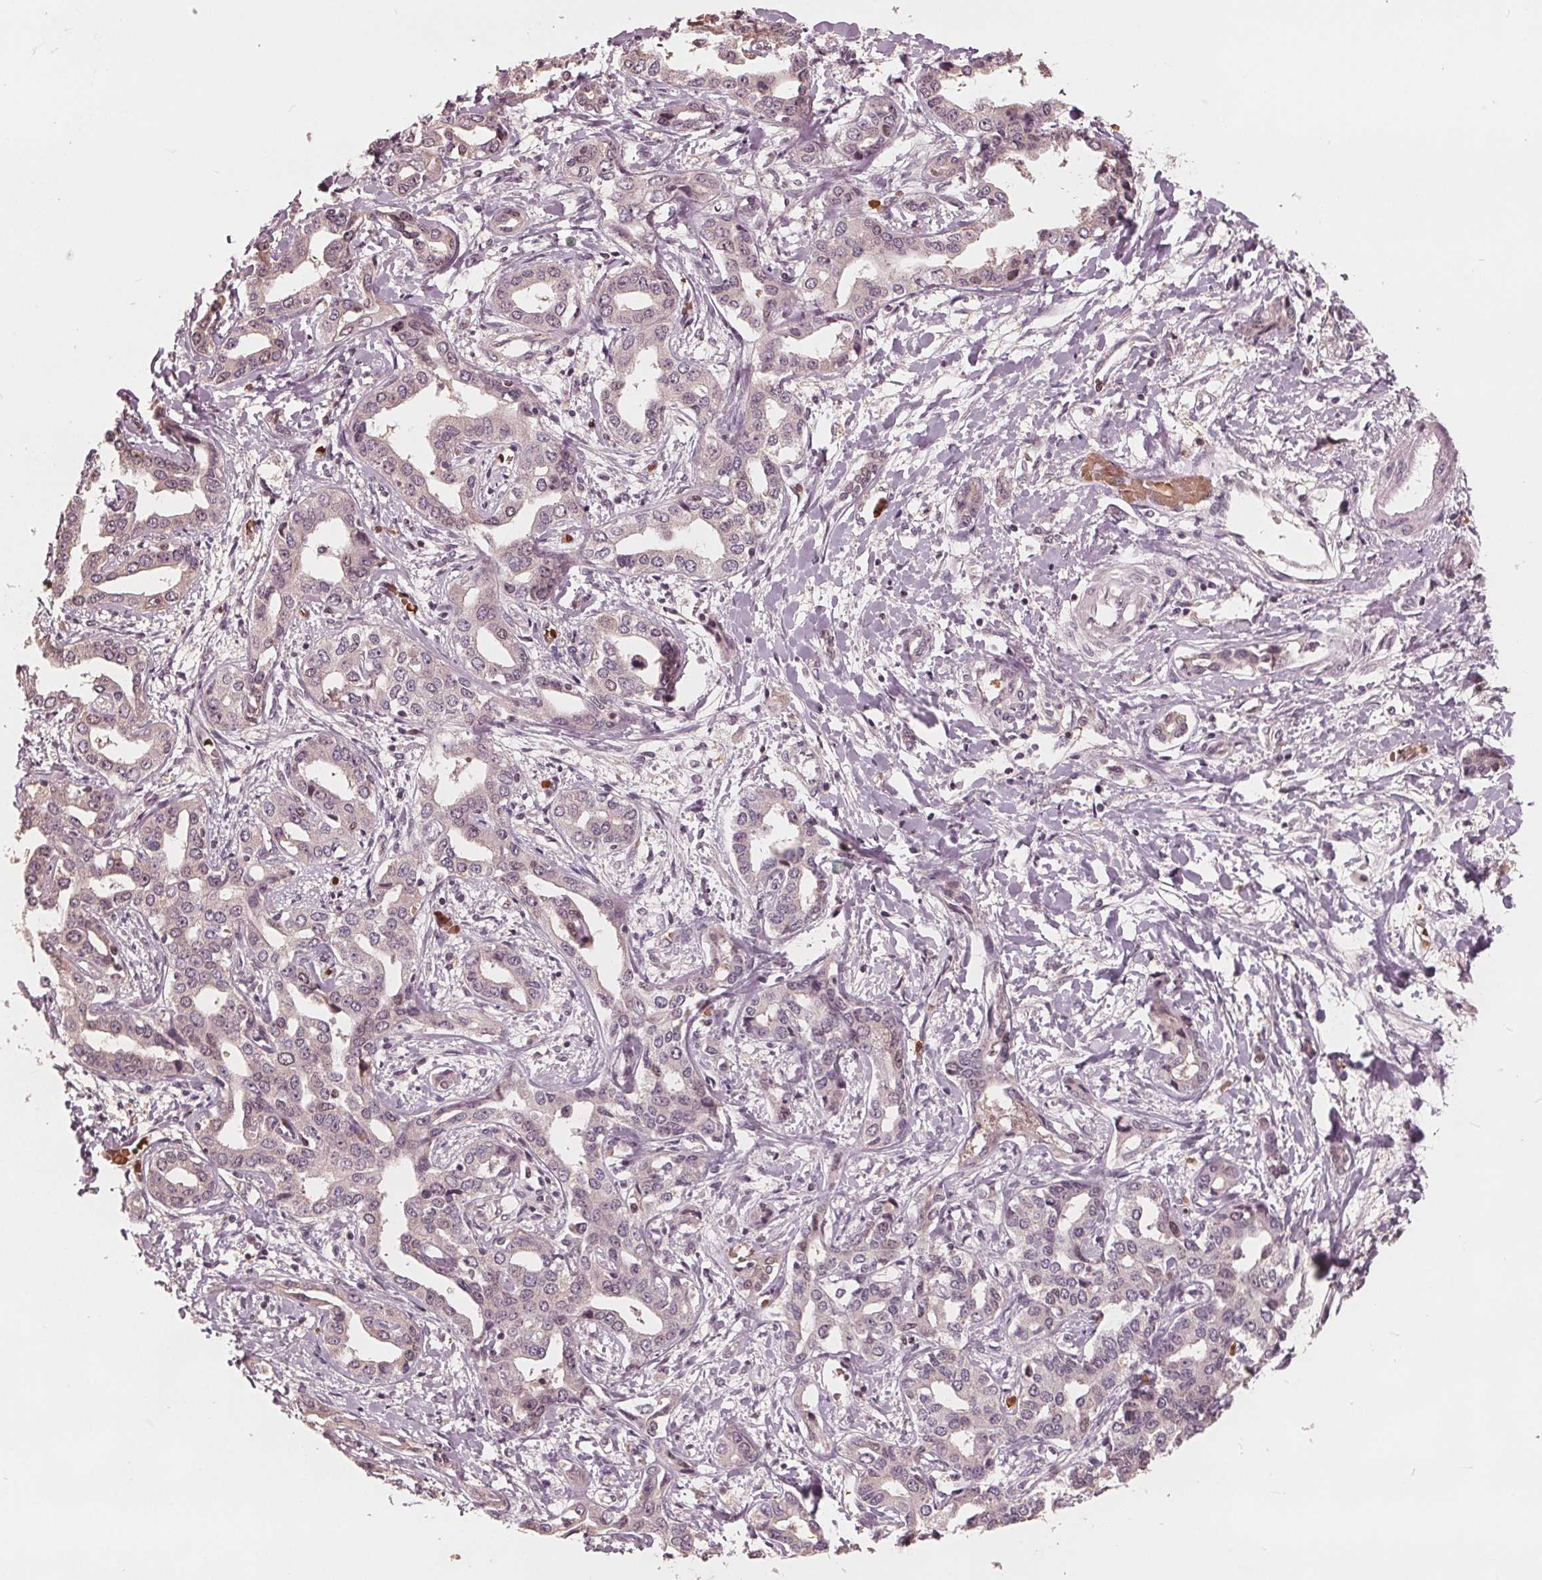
{"staining": {"intensity": "negative", "quantity": "none", "location": "none"}, "tissue": "liver cancer", "cell_type": "Tumor cells", "image_type": "cancer", "snomed": [{"axis": "morphology", "description": "Cholangiocarcinoma"}, {"axis": "topography", "description": "Liver"}], "caption": "This micrograph is of liver cholangiocarcinoma stained with IHC to label a protein in brown with the nuclei are counter-stained blue. There is no expression in tumor cells.", "gene": "HIRIP3", "patient": {"sex": "male", "age": 59}}